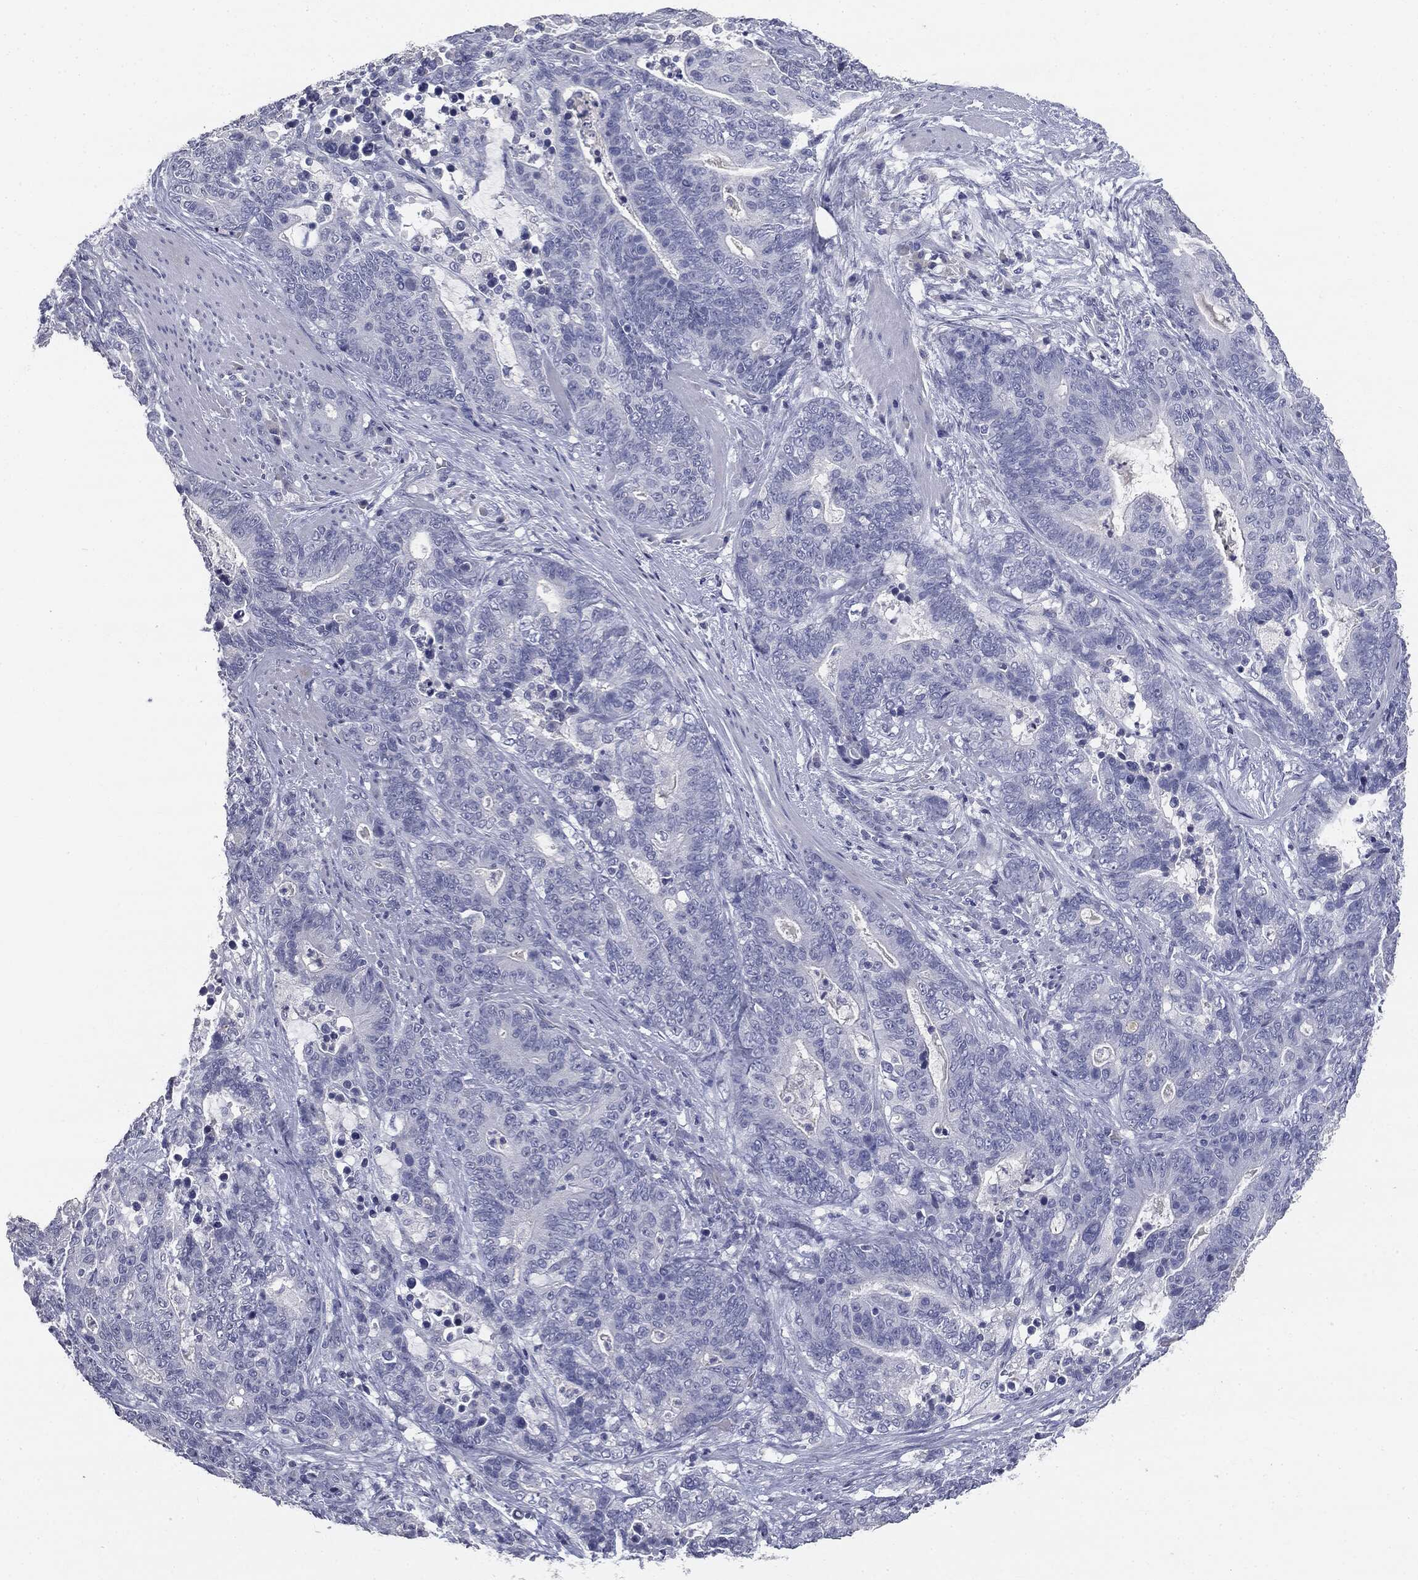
{"staining": {"intensity": "negative", "quantity": "none", "location": "none"}, "tissue": "stomach cancer", "cell_type": "Tumor cells", "image_type": "cancer", "snomed": [{"axis": "morphology", "description": "Normal tissue, NOS"}, {"axis": "morphology", "description": "Adenocarcinoma, NOS"}, {"axis": "topography", "description": "Stomach"}], "caption": "DAB (3,3'-diaminobenzidine) immunohistochemical staining of adenocarcinoma (stomach) shows no significant expression in tumor cells.", "gene": "AFP", "patient": {"sex": "female", "age": 64}}